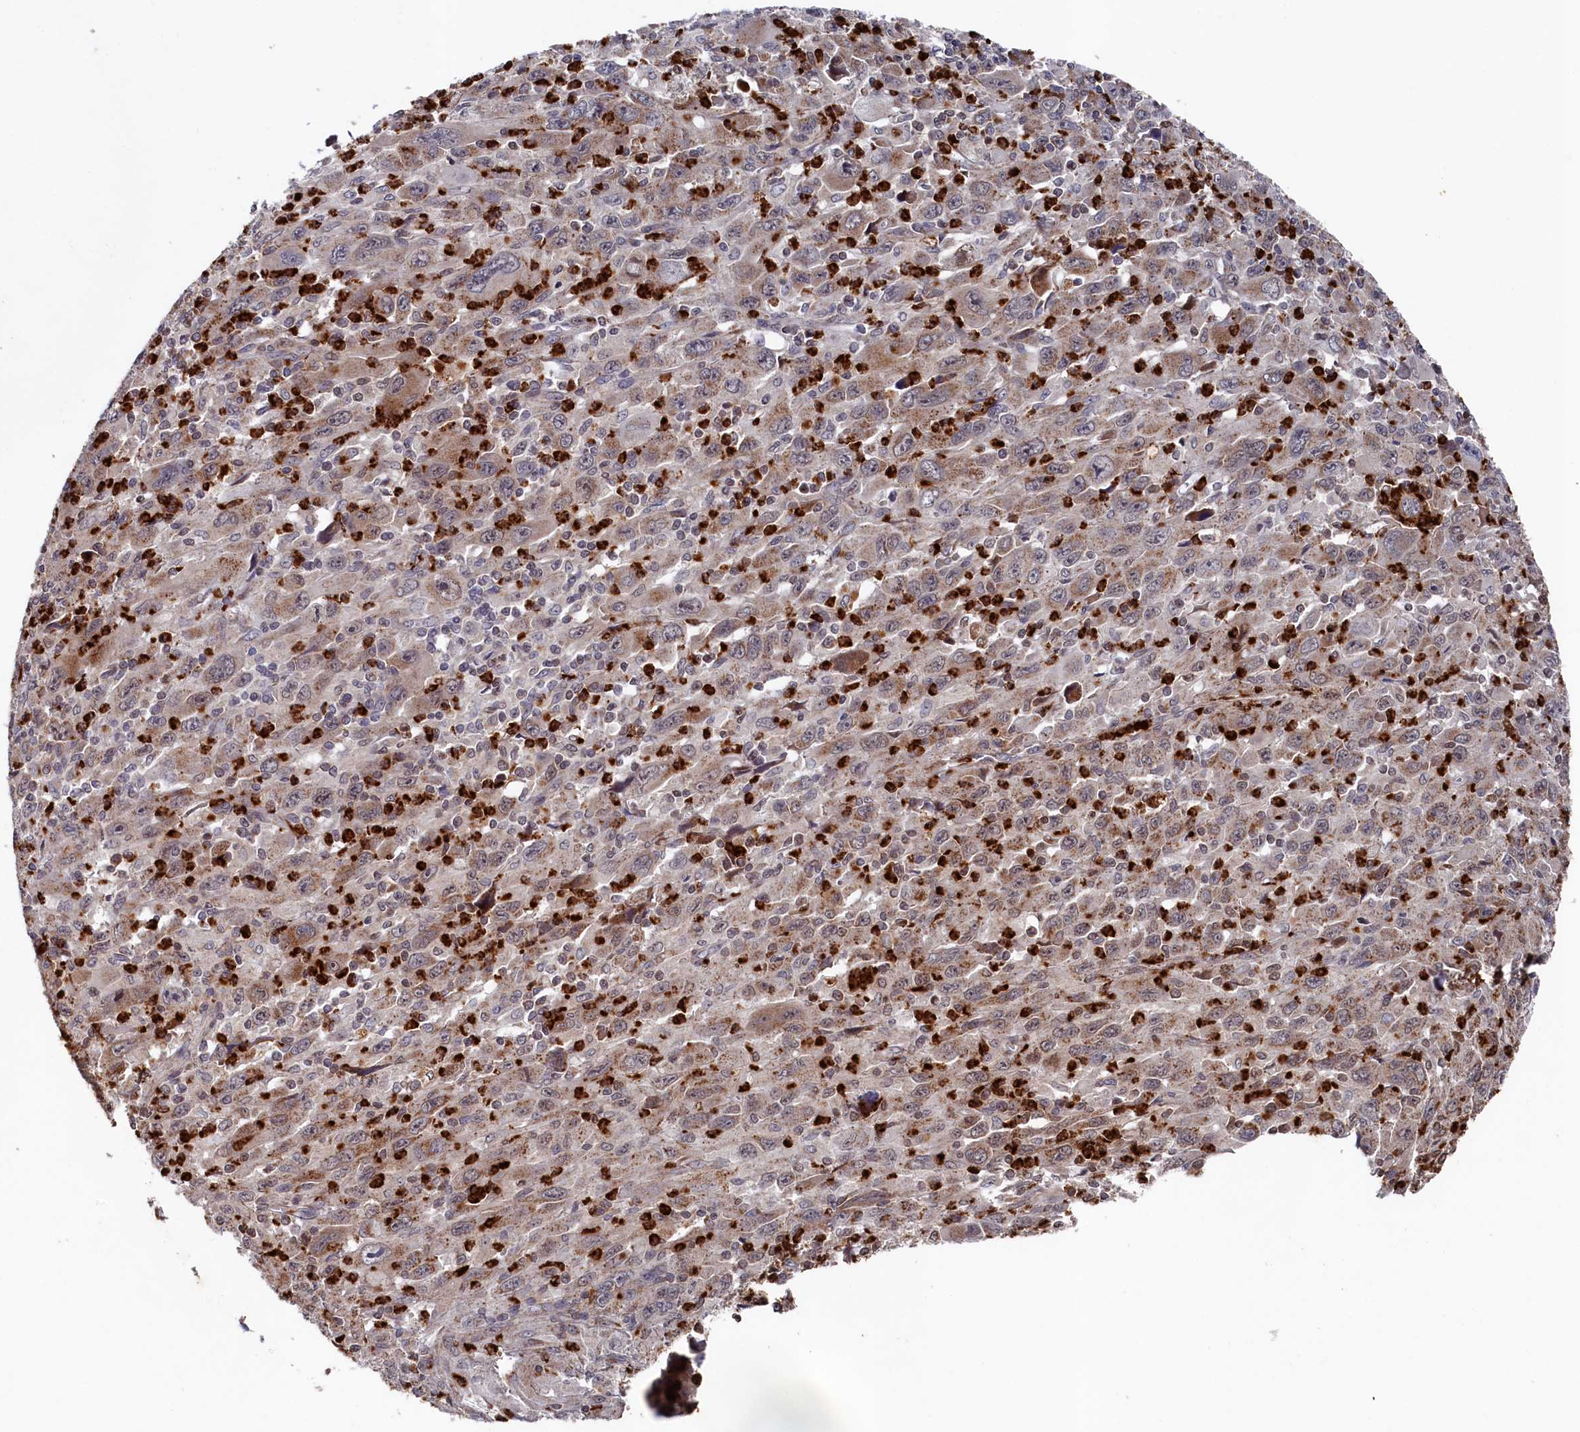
{"staining": {"intensity": "moderate", "quantity": "25%-75%", "location": "cytoplasmic/membranous"}, "tissue": "melanoma", "cell_type": "Tumor cells", "image_type": "cancer", "snomed": [{"axis": "morphology", "description": "Malignant melanoma, Metastatic site"}, {"axis": "topography", "description": "Skin"}], "caption": "A medium amount of moderate cytoplasmic/membranous staining is seen in approximately 25%-75% of tumor cells in malignant melanoma (metastatic site) tissue.", "gene": "CHCHD1", "patient": {"sex": "female", "age": 56}}